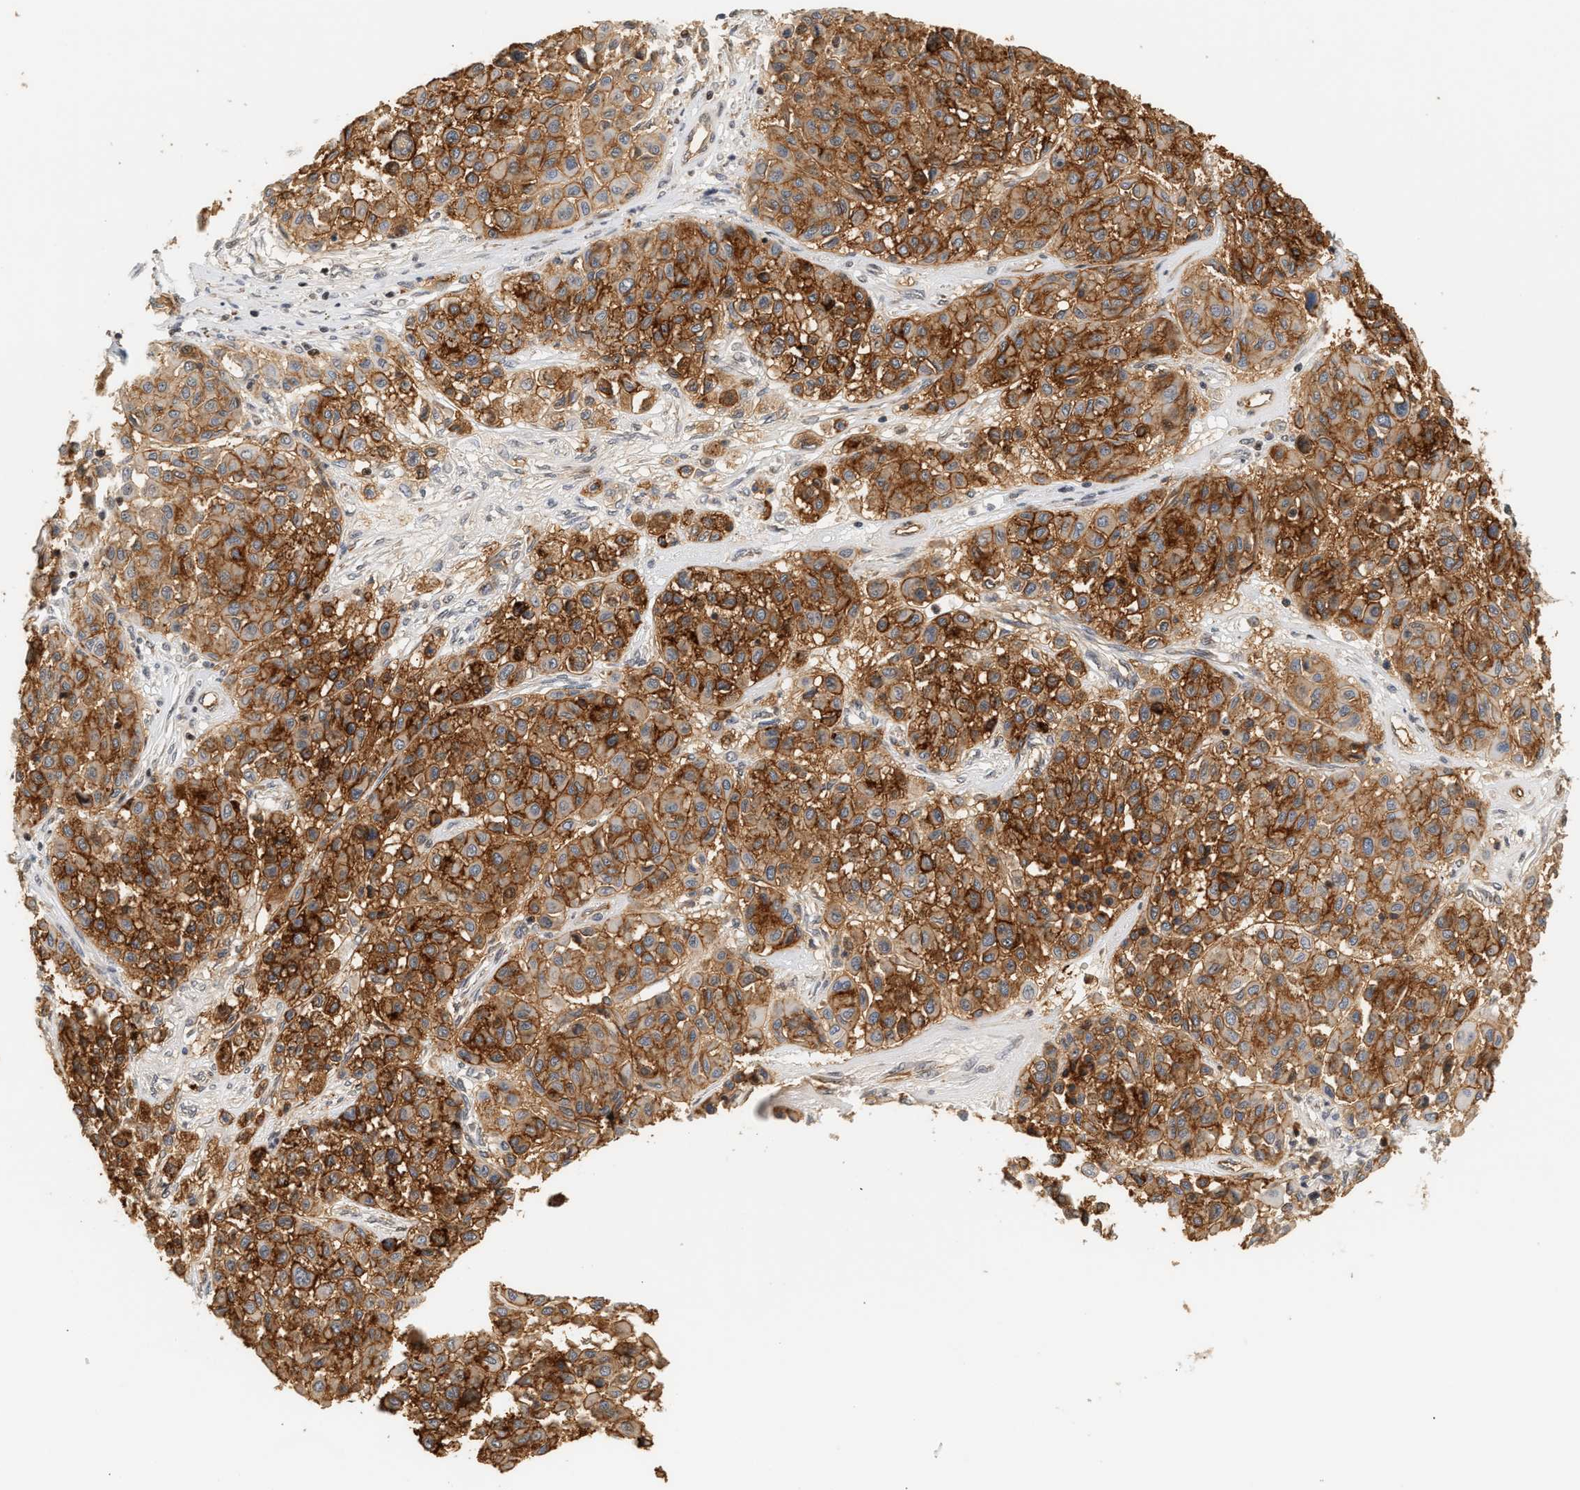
{"staining": {"intensity": "moderate", "quantity": ">75%", "location": "cytoplasmic/membranous"}, "tissue": "melanoma", "cell_type": "Tumor cells", "image_type": "cancer", "snomed": [{"axis": "morphology", "description": "Malignant melanoma, Metastatic site"}, {"axis": "topography", "description": "Soft tissue"}], "caption": "Immunohistochemistry (IHC) (DAB) staining of malignant melanoma (metastatic site) shows moderate cytoplasmic/membranous protein positivity in approximately >75% of tumor cells. Immunohistochemistry (IHC) stains the protein of interest in brown and the nuclei are stained blue.", "gene": "PLXND1", "patient": {"sex": "male", "age": 41}}